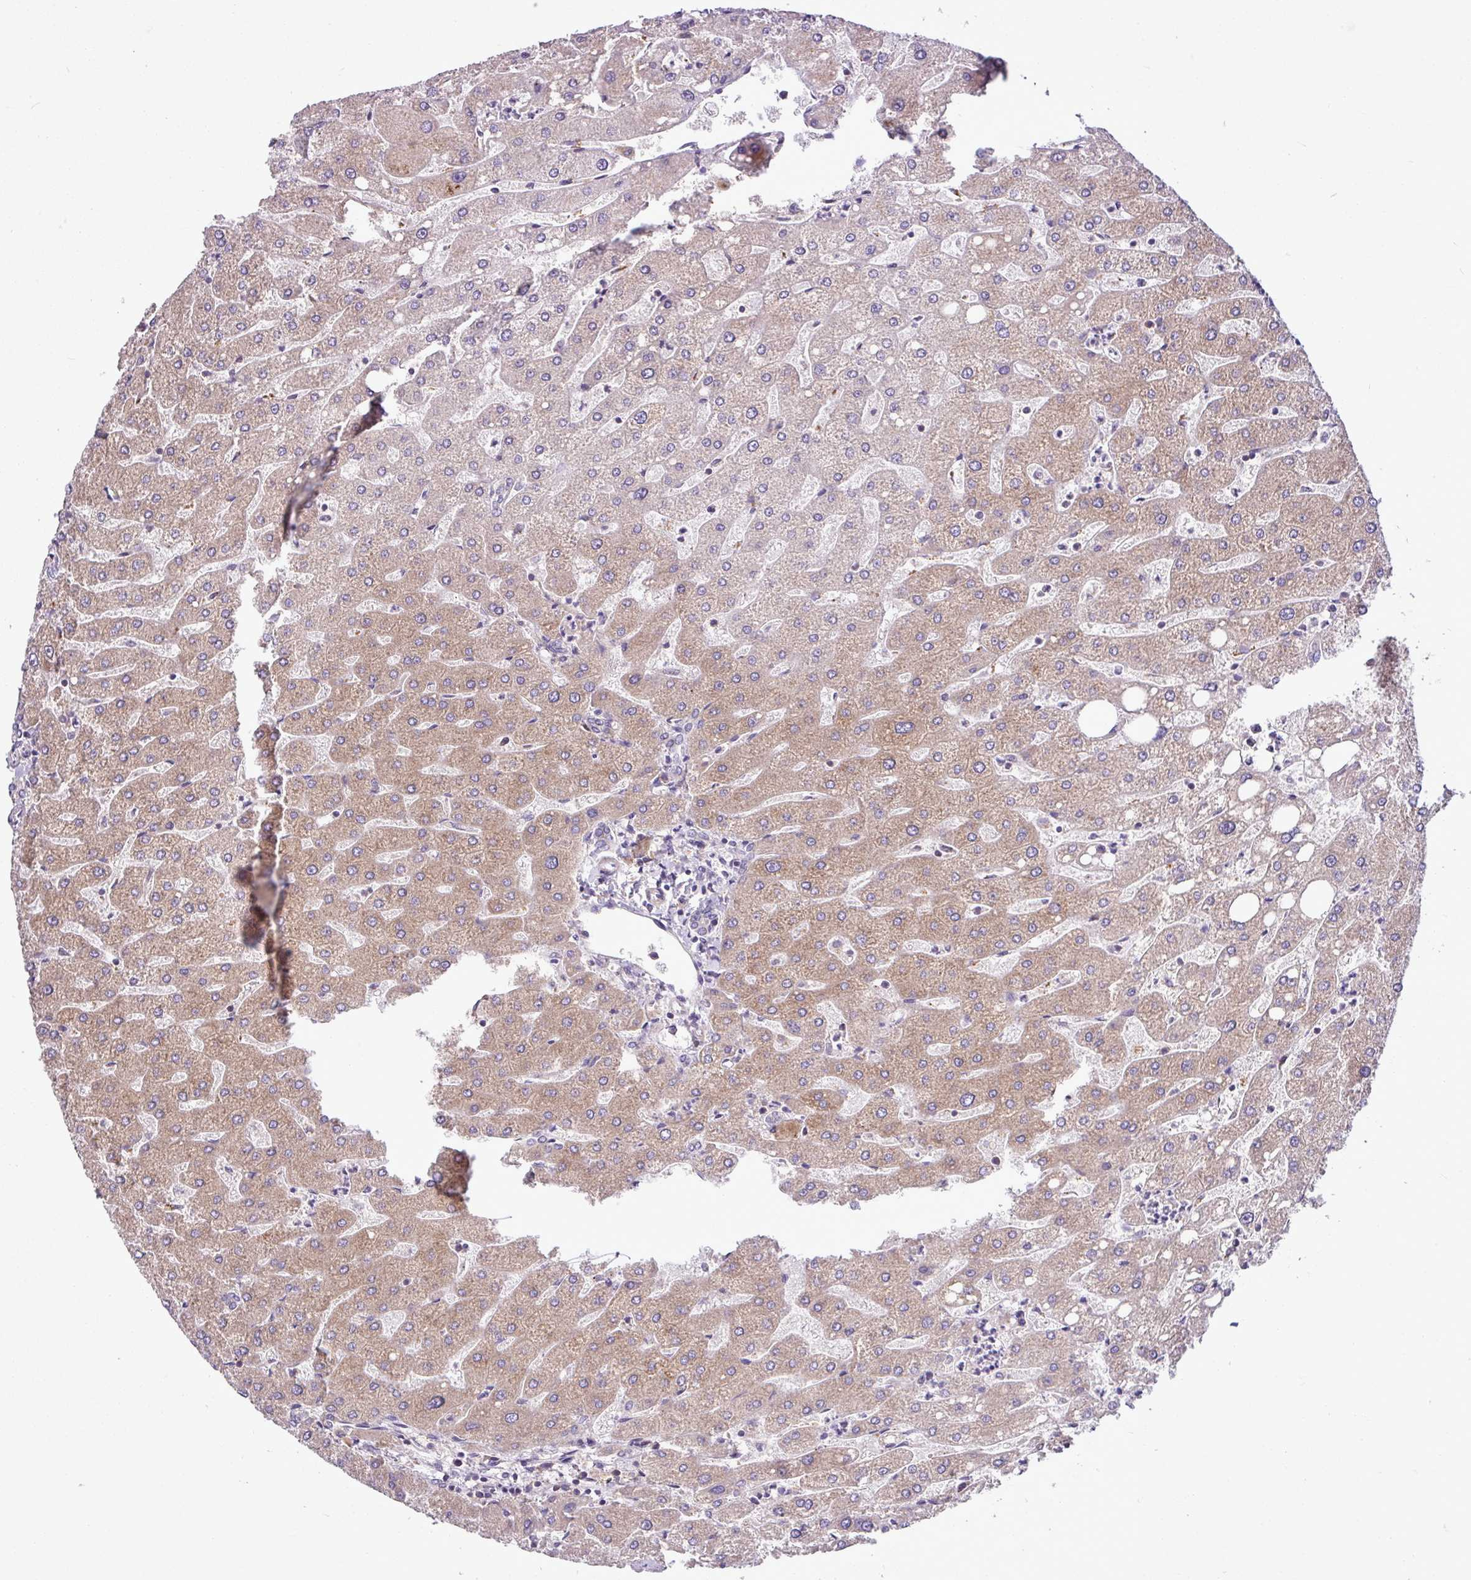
{"staining": {"intensity": "negative", "quantity": "none", "location": "none"}, "tissue": "liver", "cell_type": "Cholangiocytes", "image_type": "normal", "snomed": [{"axis": "morphology", "description": "Normal tissue, NOS"}, {"axis": "topography", "description": "Liver"}], "caption": "Cholangiocytes show no significant protein positivity in unremarkable liver.", "gene": "MROH2A", "patient": {"sex": "male", "age": 67}}